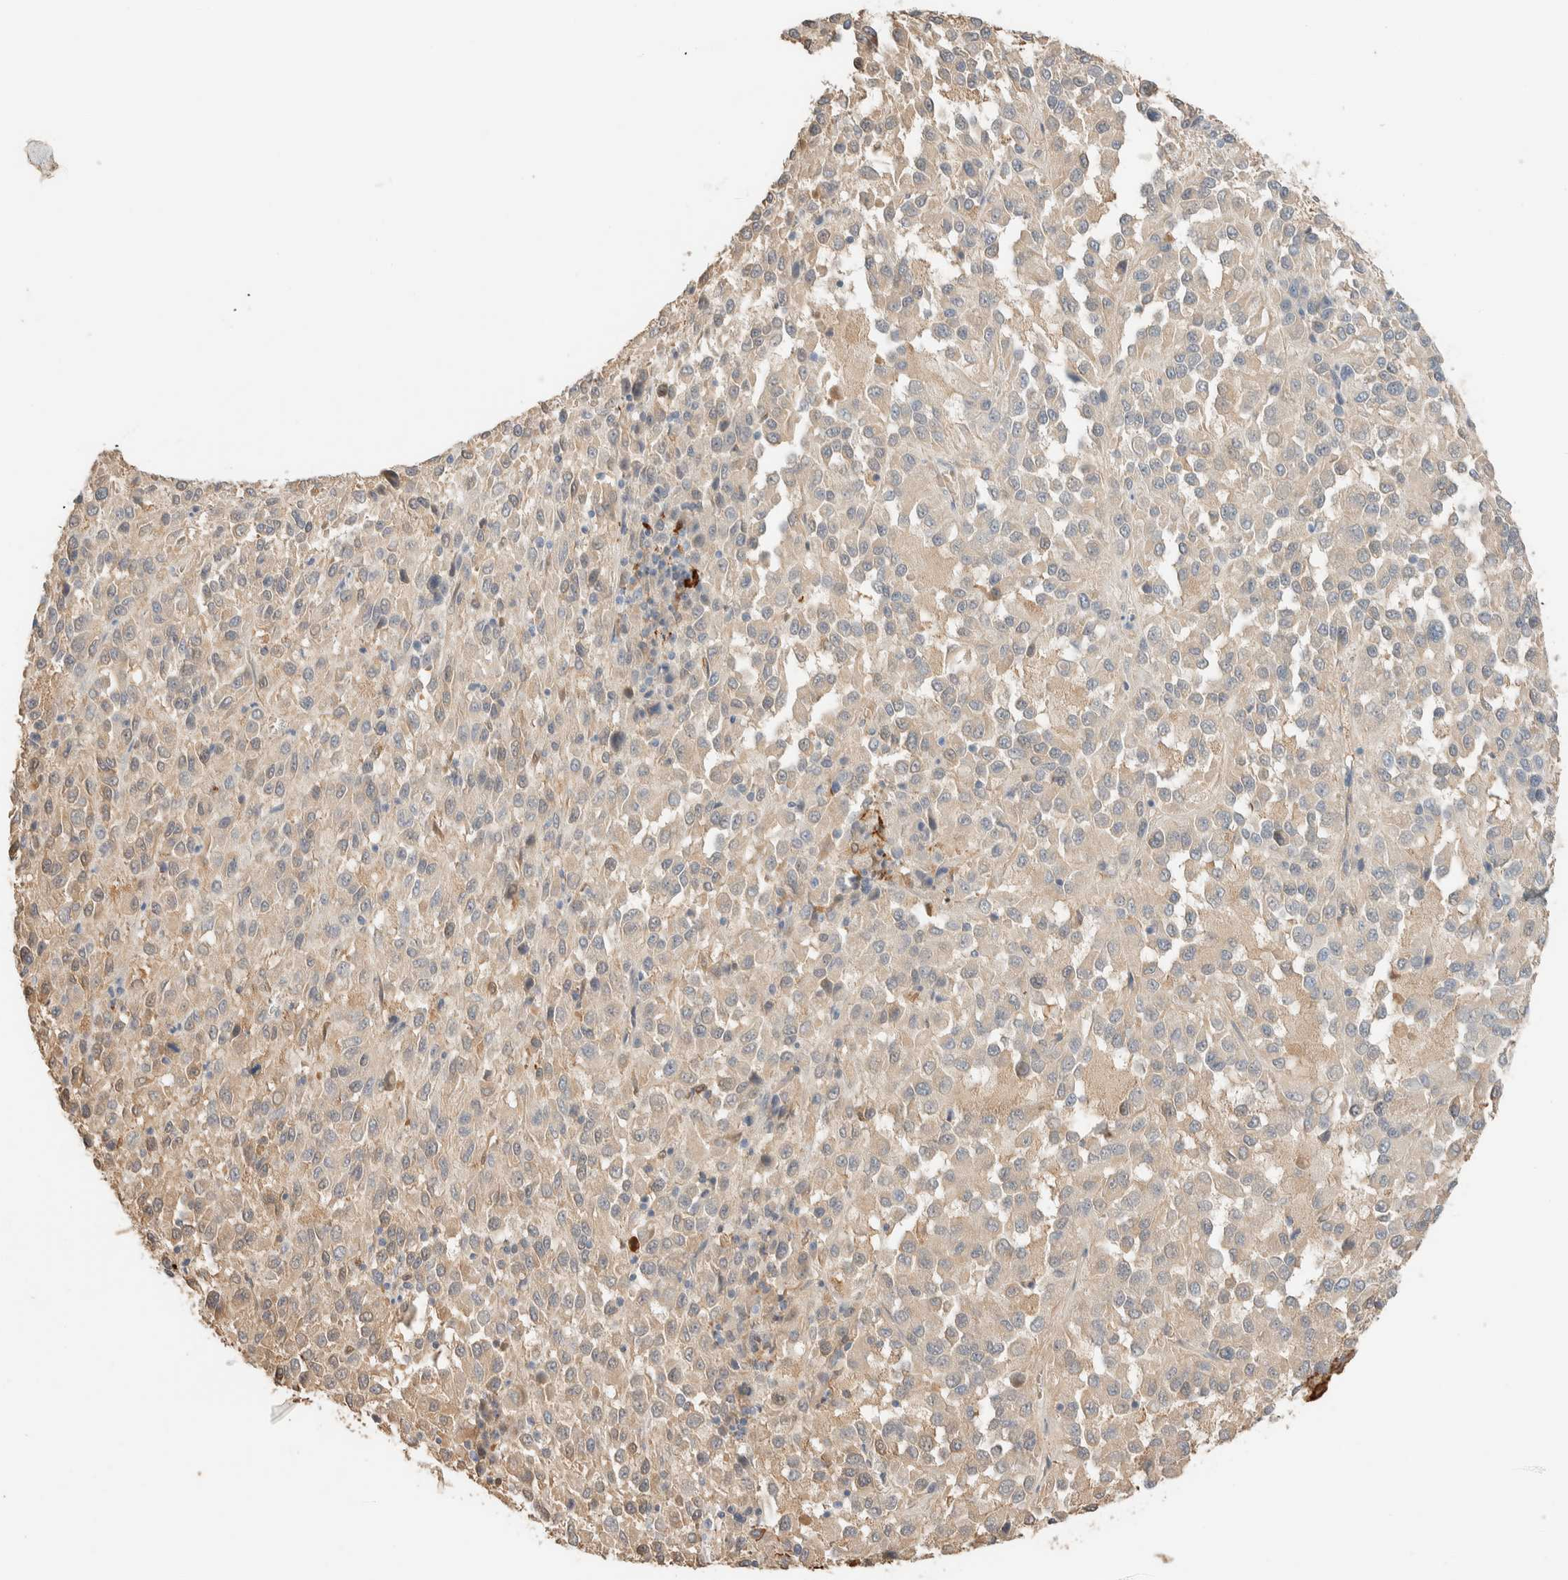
{"staining": {"intensity": "negative", "quantity": "none", "location": "none"}, "tissue": "melanoma", "cell_type": "Tumor cells", "image_type": "cancer", "snomed": [{"axis": "morphology", "description": "Malignant melanoma, Metastatic site"}, {"axis": "topography", "description": "Lung"}], "caption": "The photomicrograph reveals no significant positivity in tumor cells of malignant melanoma (metastatic site).", "gene": "SETD4", "patient": {"sex": "male", "age": 64}}